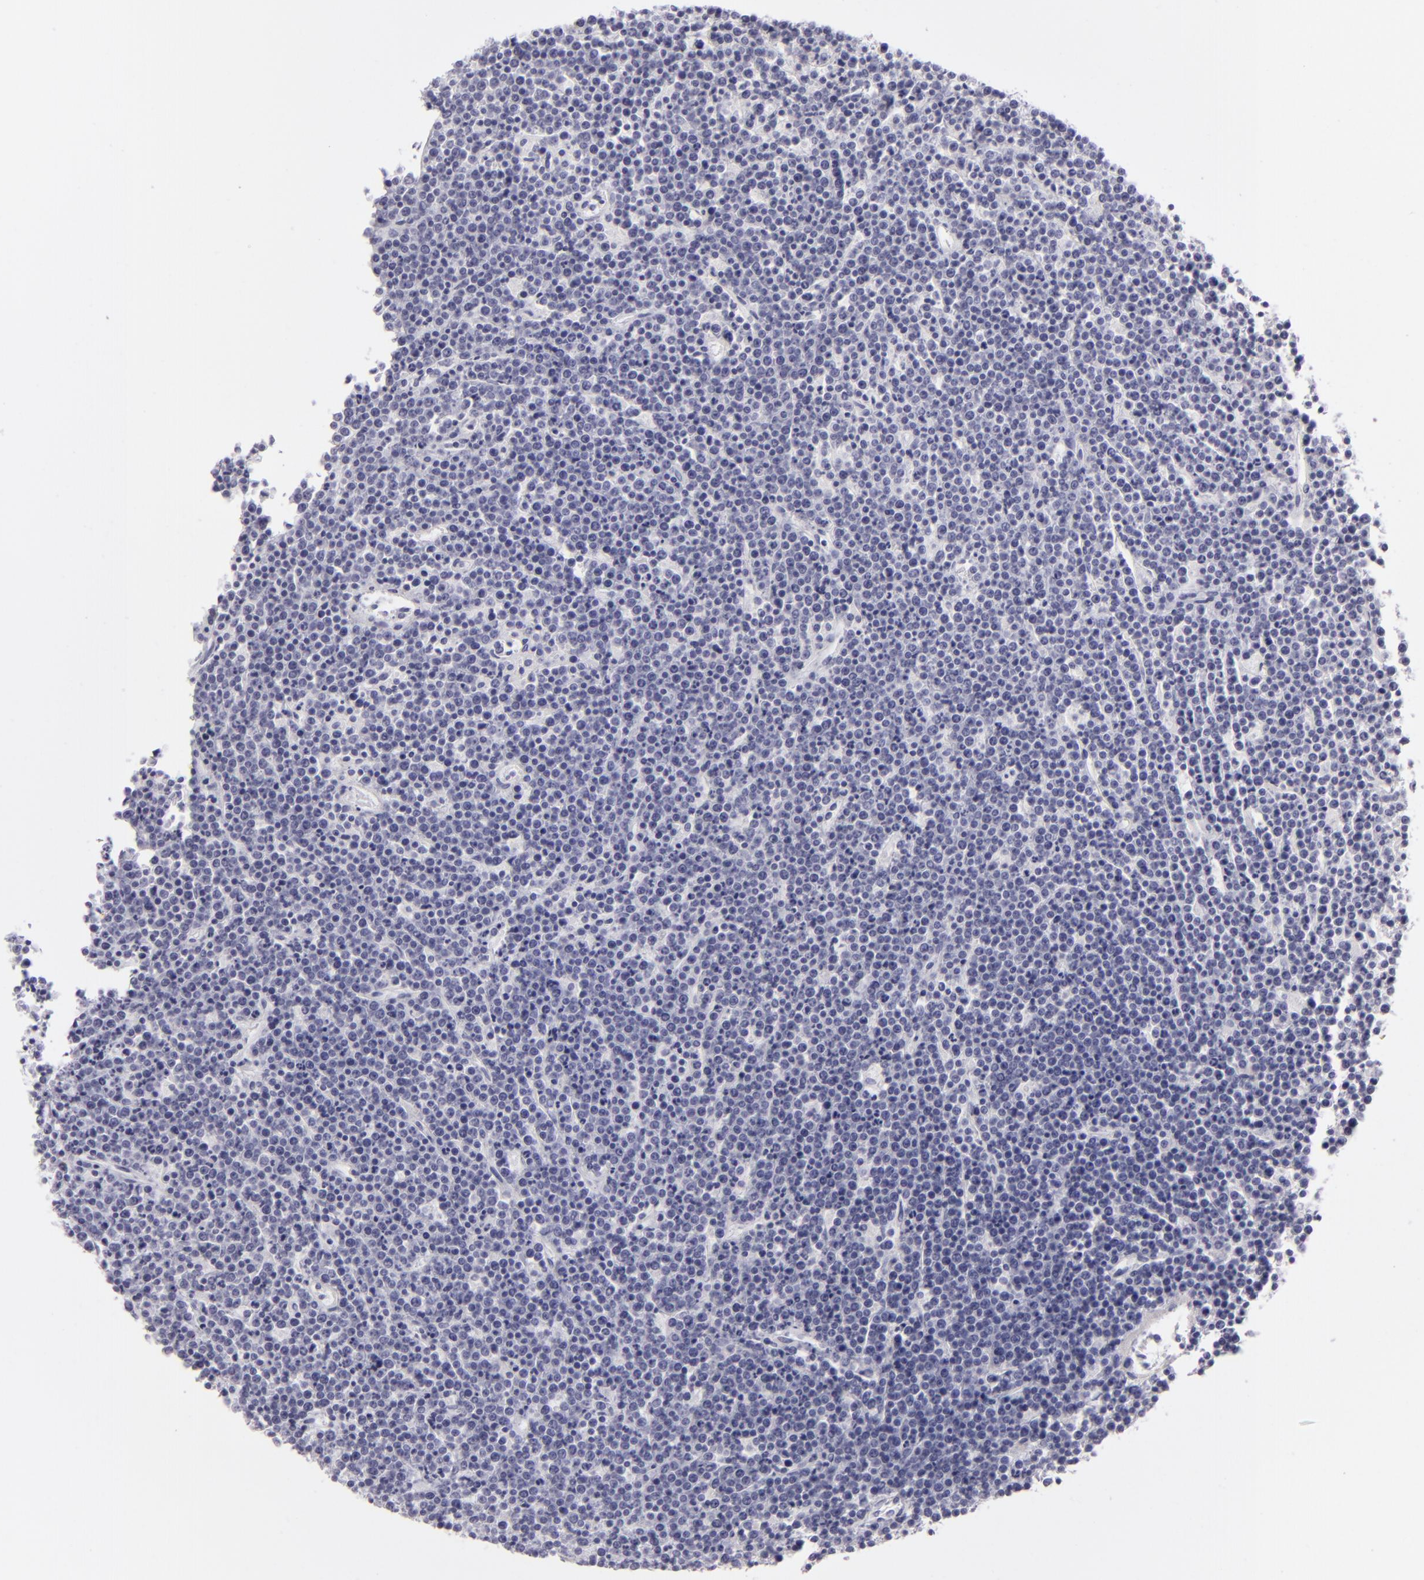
{"staining": {"intensity": "negative", "quantity": "none", "location": "none"}, "tissue": "lymphoma", "cell_type": "Tumor cells", "image_type": "cancer", "snomed": [{"axis": "morphology", "description": "Malignant lymphoma, non-Hodgkin's type, High grade"}, {"axis": "topography", "description": "Ovary"}], "caption": "Lymphoma was stained to show a protein in brown. There is no significant staining in tumor cells.", "gene": "CDX2", "patient": {"sex": "female", "age": 56}}